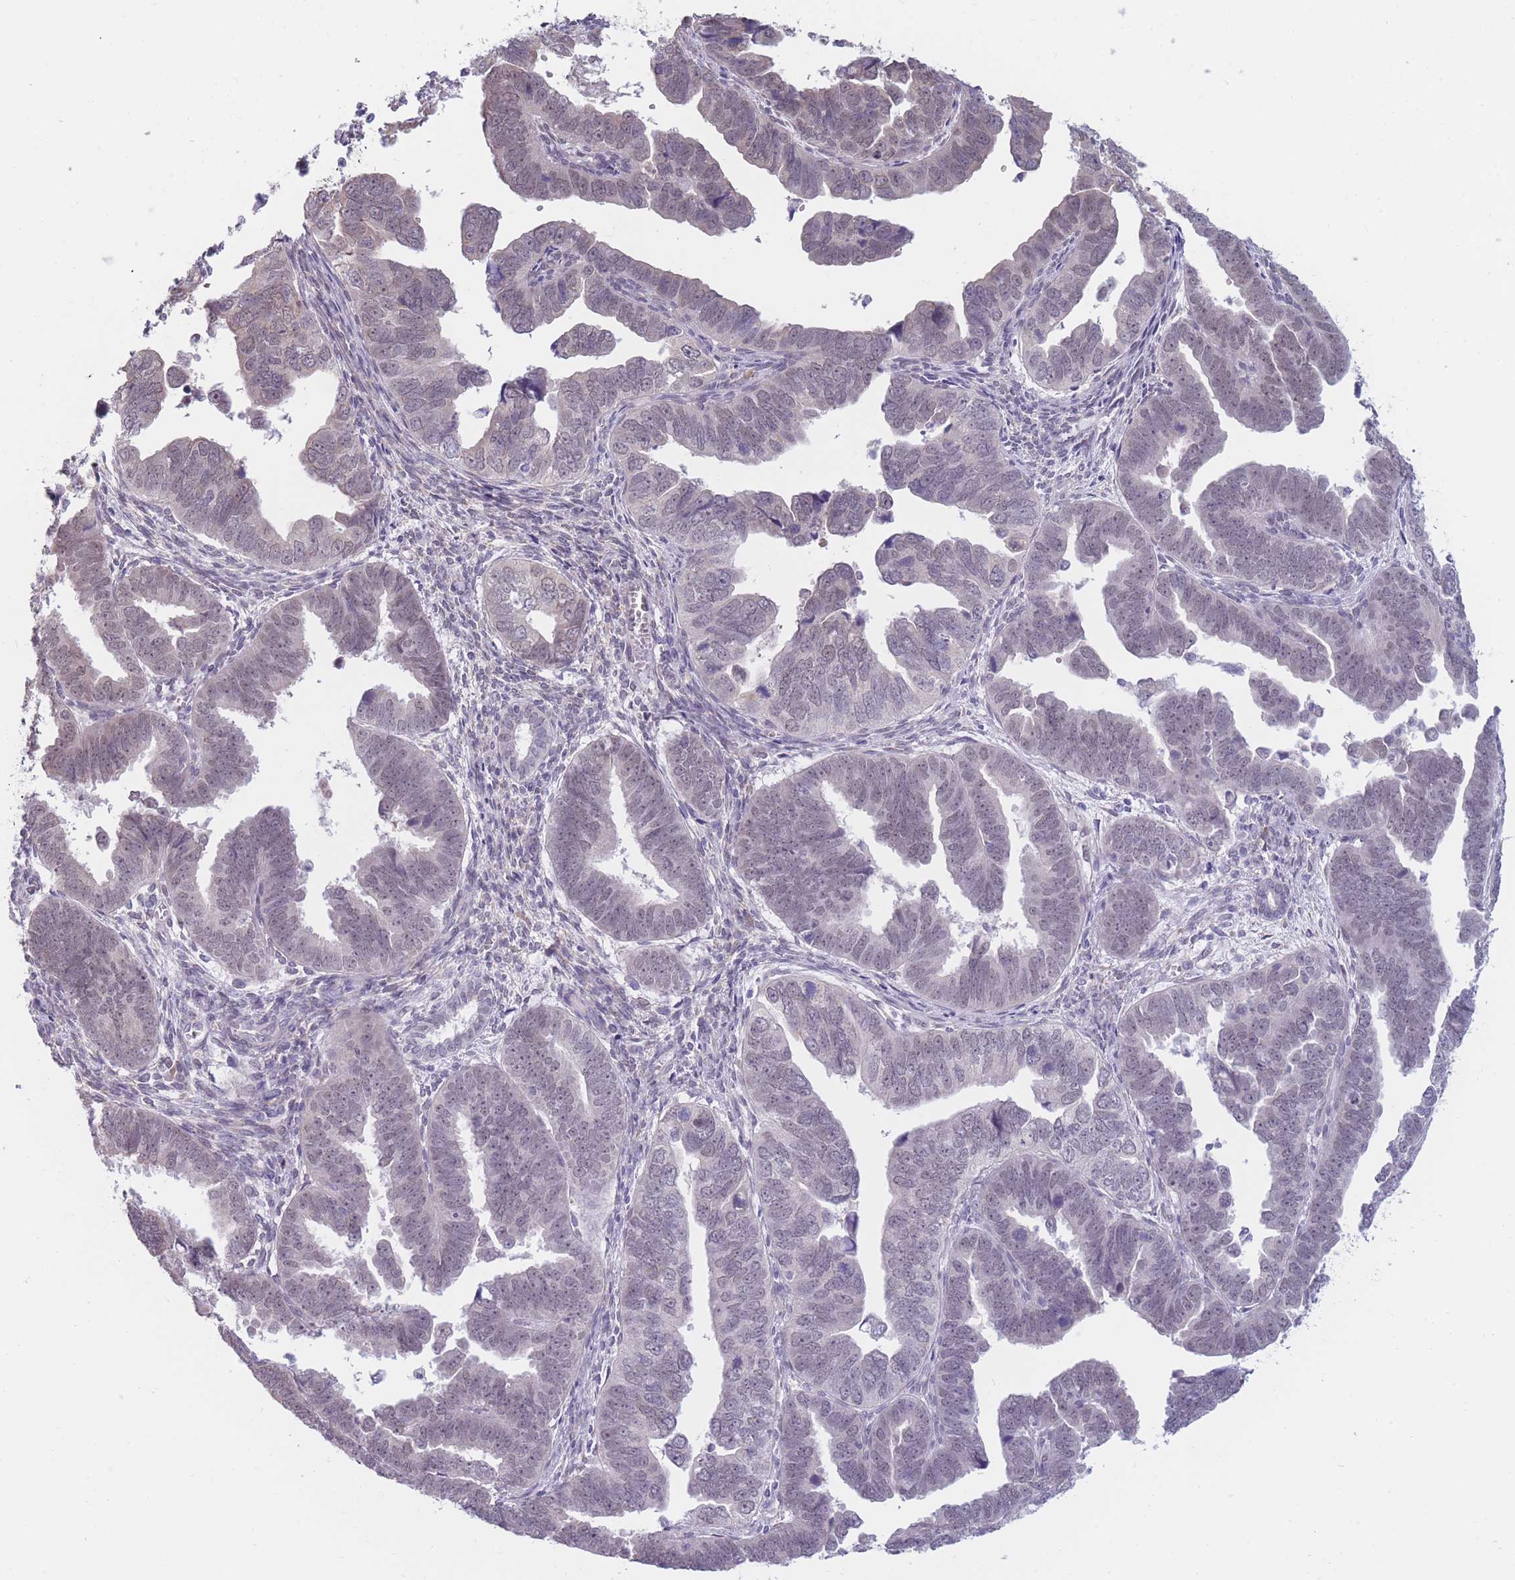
{"staining": {"intensity": "negative", "quantity": "none", "location": "none"}, "tissue": "endometrial cancer", "cell_type": "Tumor cells", "image_type": "cancer", "snomed": [{"axis": "morphology", "description": "Adenocarcinoma, NOS"}, {"axis": "topography", "description": "Endometrium"}], "caption": "Immunohistochemistry histopathology image of neoplastic tissue: human endometrial cancer stained with DAB shows no significant protein positivity in tumor cells.", "gene": "COL27A1", "patient": {"sex": "female", "age": 75}}